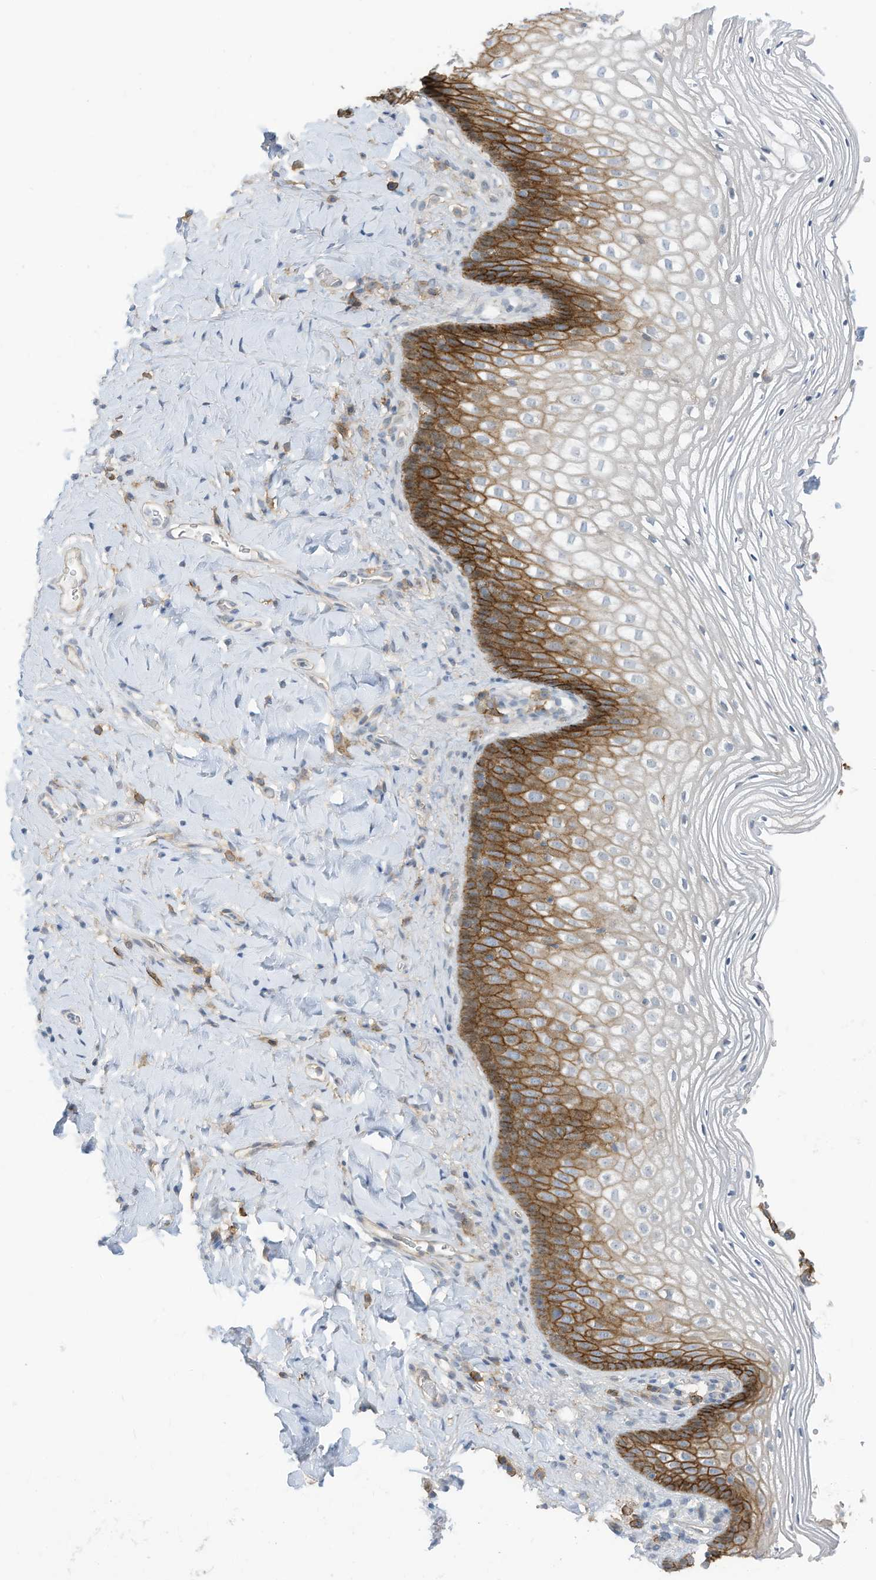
{"staining": {"intensity": "strong", "quantity": "25%-75%", "location": "cytoplasmic/membranous"}, "tissue": "vagina", "cell_type": "Squamous epithelial cells", "image_type": "normal", "snomed": [{"axis": "morphology", "description": "Normal tissue, NOS"}, {"axis": "topography", "description": "Vagina"}], "caption": "Brown immunohistochemical staining in benign vagina demonstrates strong cytoplasmic/membranous positivity in approximately 25%-75% of squamous epithelial cells. (Brightfield microscopy of DAB IHC at high magnification).", "gene": "SLC1A5", "patient": {"sex": "female", "age": 60}}